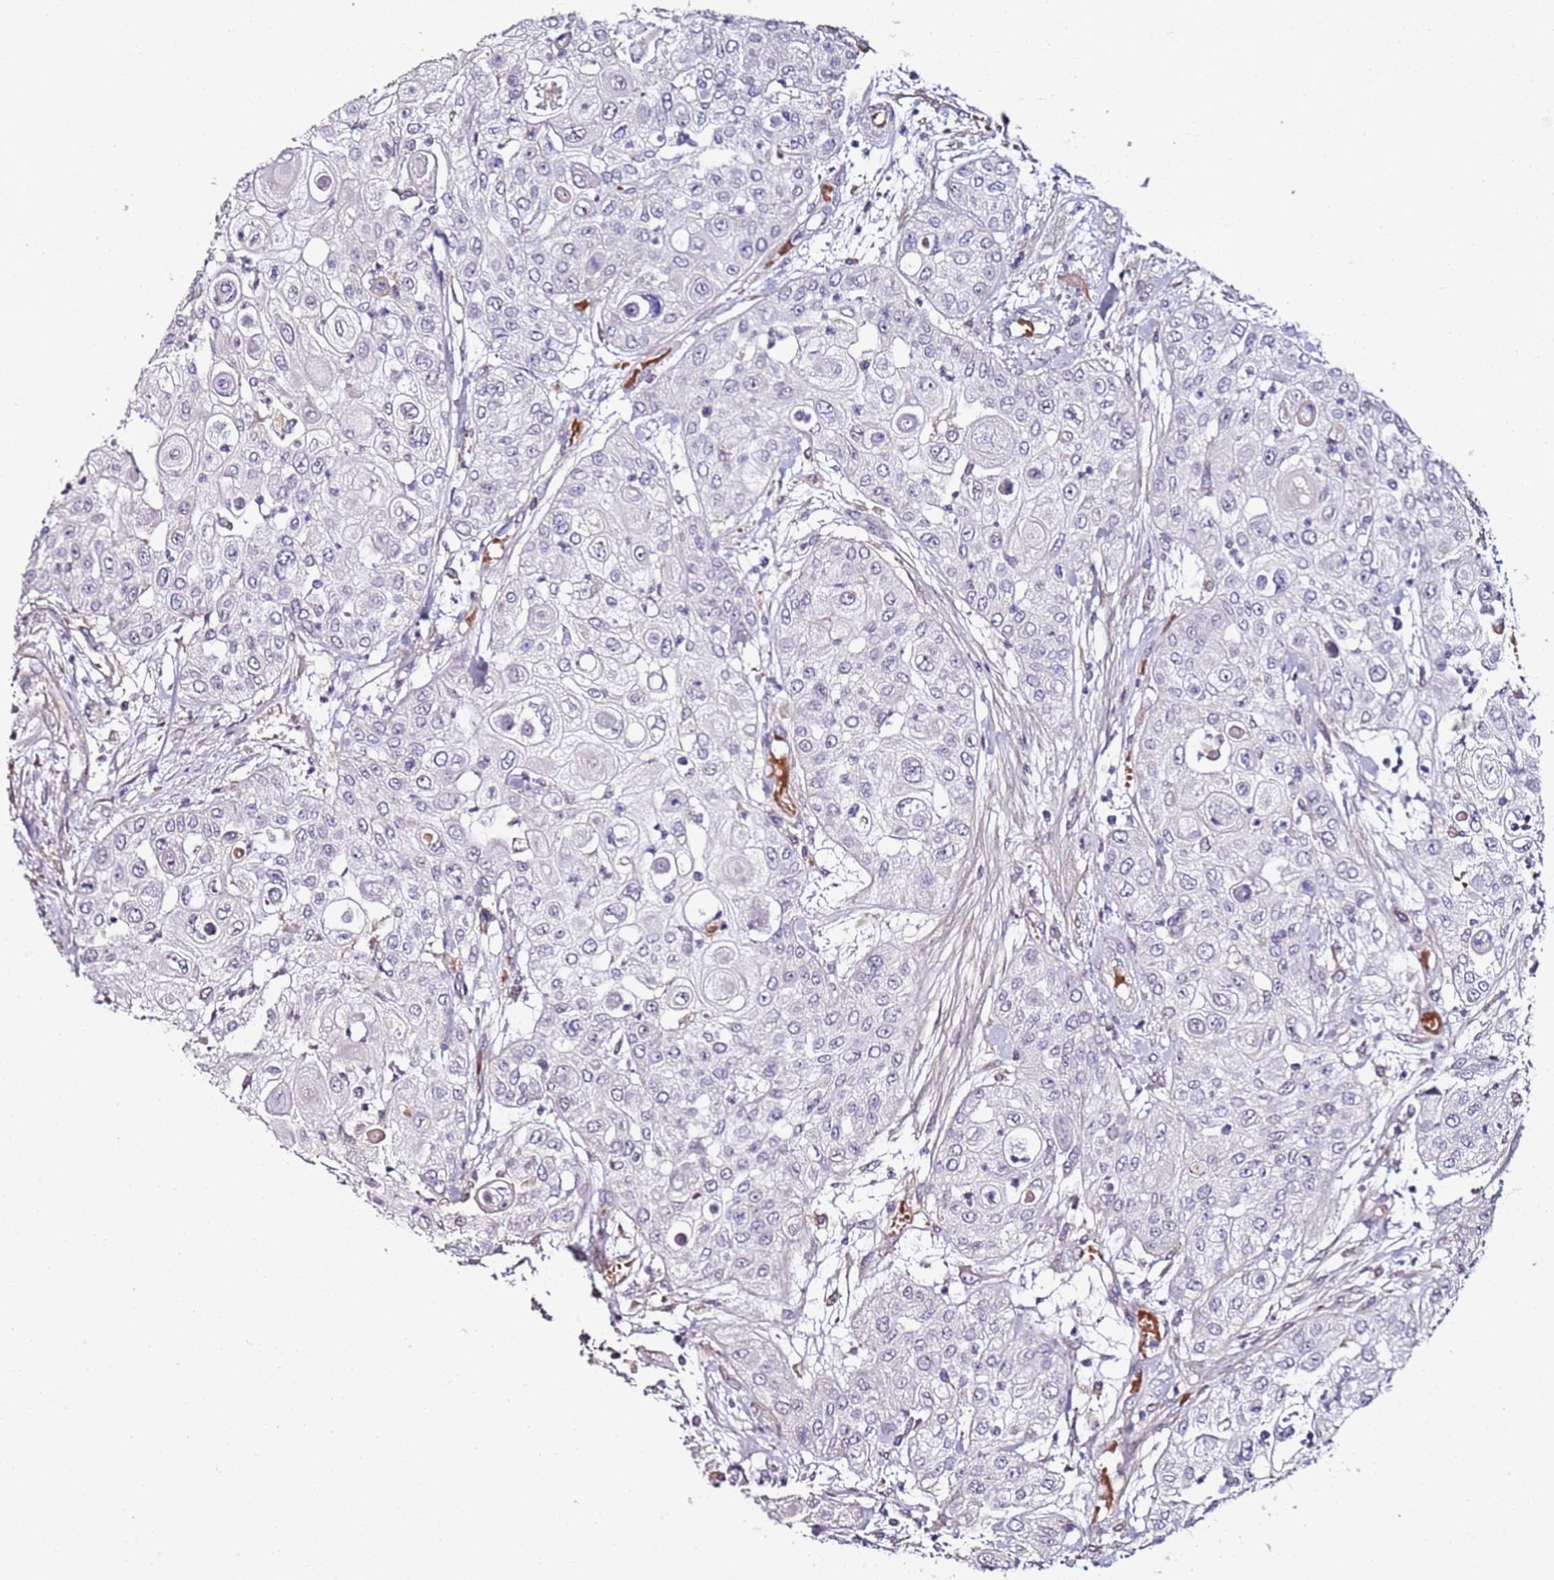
{"staining": {"intensity": "negative", "quantity": "none", "location": "none"}, "tissue": "urothelial cancer", "cell_type": "Tumor cells", "image_type": "cancer", "snomed": [{"axis": "morphology", "description": "Urothelial carcinoma, High grade"}, {"axis": "topography", "description": "Urinary bladder"}], "caption": "IHC micrograph of high-grade urothelial carcinoma stained for a protein (brown), which exhibits no expression in tumor cells. (Immunohistochemistry (ihc), brightfield microscopy, high magnification).", "gene": "C3orf80", "patient": {"sex": "female", "age": 79}}